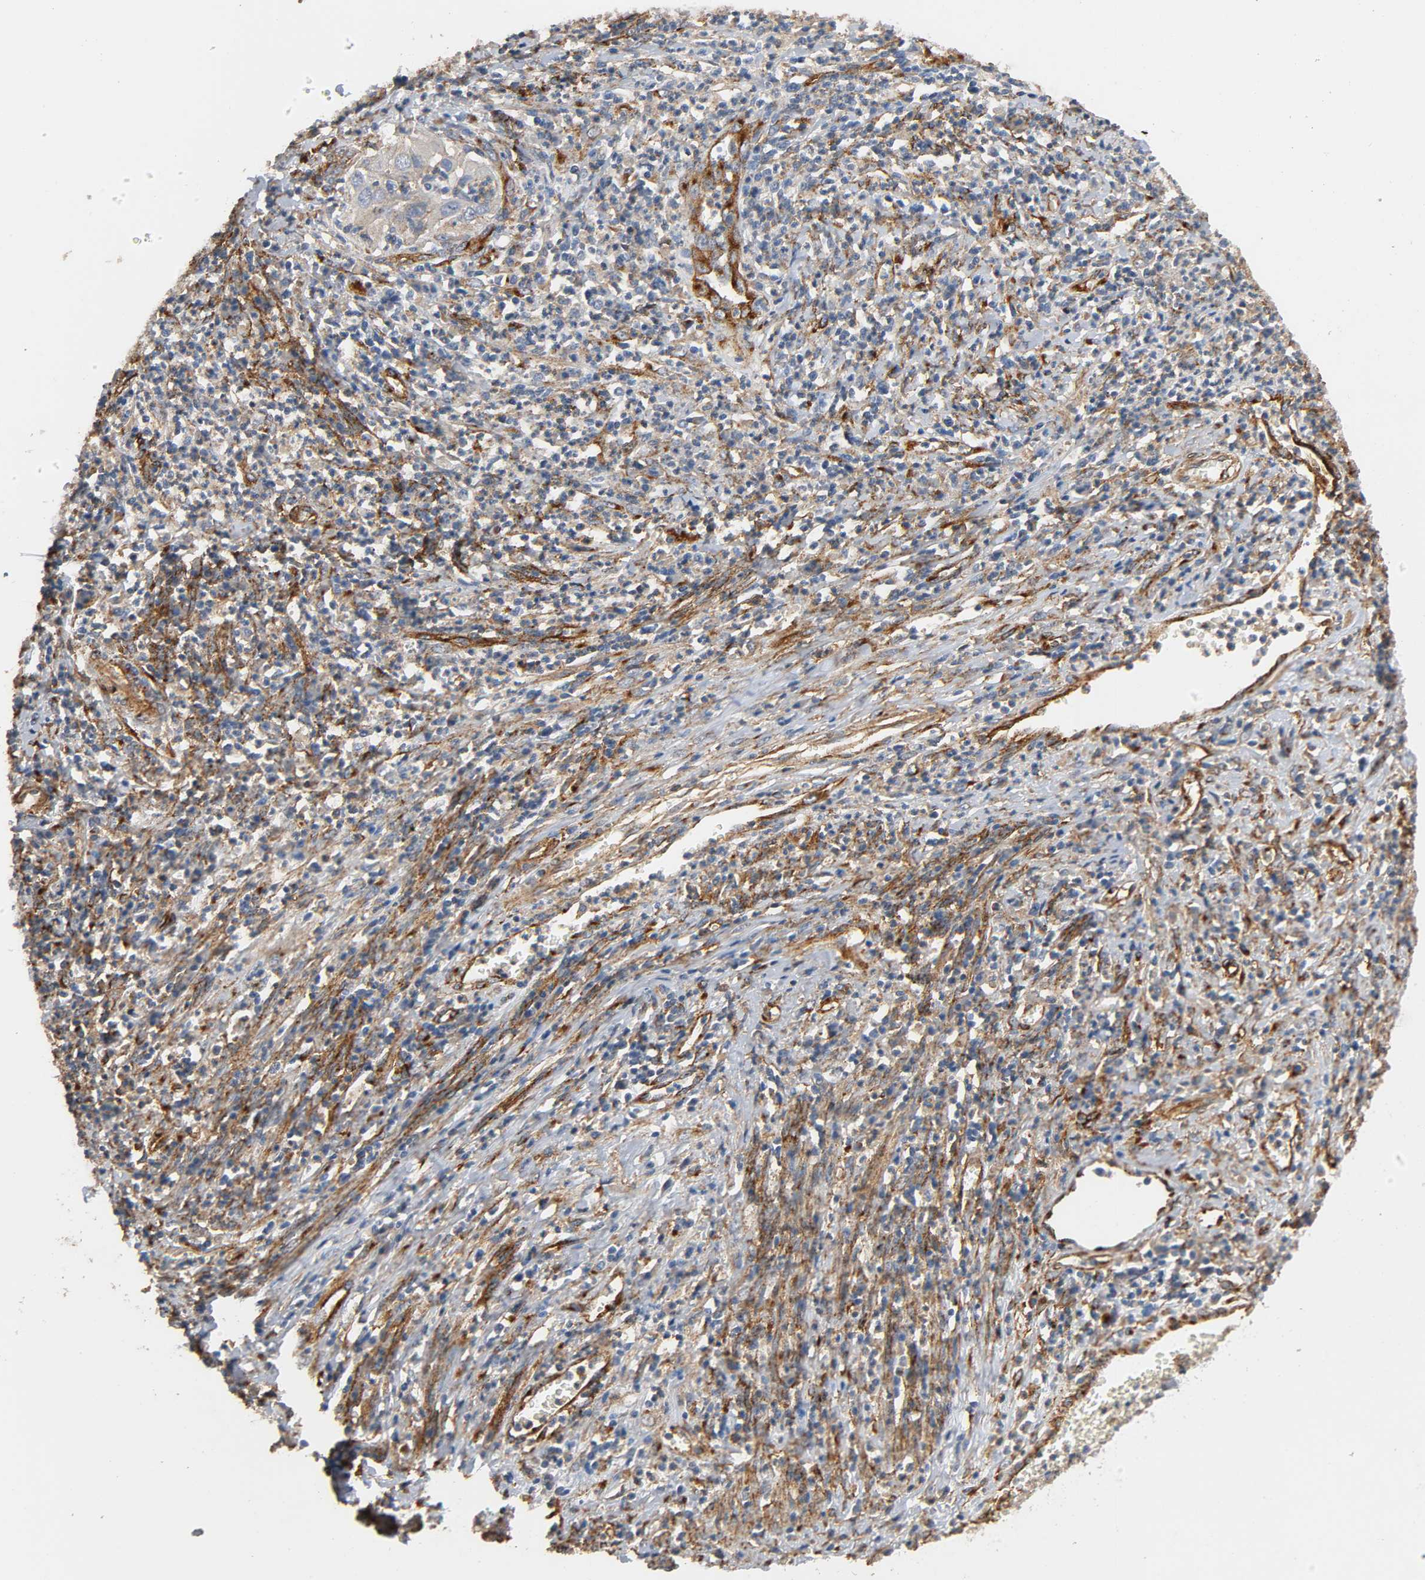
{"staining": {"intensity": "strong", "quantity": "25%-75%", "location": "cytoplasmic/membranous"}, "tissue": "cervical cancer", "cell_type": "Tumor cells", "image_type": "cancer", "snomed": [{"axis": "morphology", "description": "Squamous cell carcinoma, NOS"}, {"axis": "topography", "description": "Cervix"}], "caption": "The micrograph reveals a brown stain indicating the presence of a protein in the cytoplasmic/membranous of tumor cells in cervical cancer. The staining was performed using DAB to visualize the protein expression in brown, while the nuclei were stained in blue with hematoxylin (Magnification: 20x).", "gene": "IFITM3", "patient": {"sex": "female", "age": 32}}